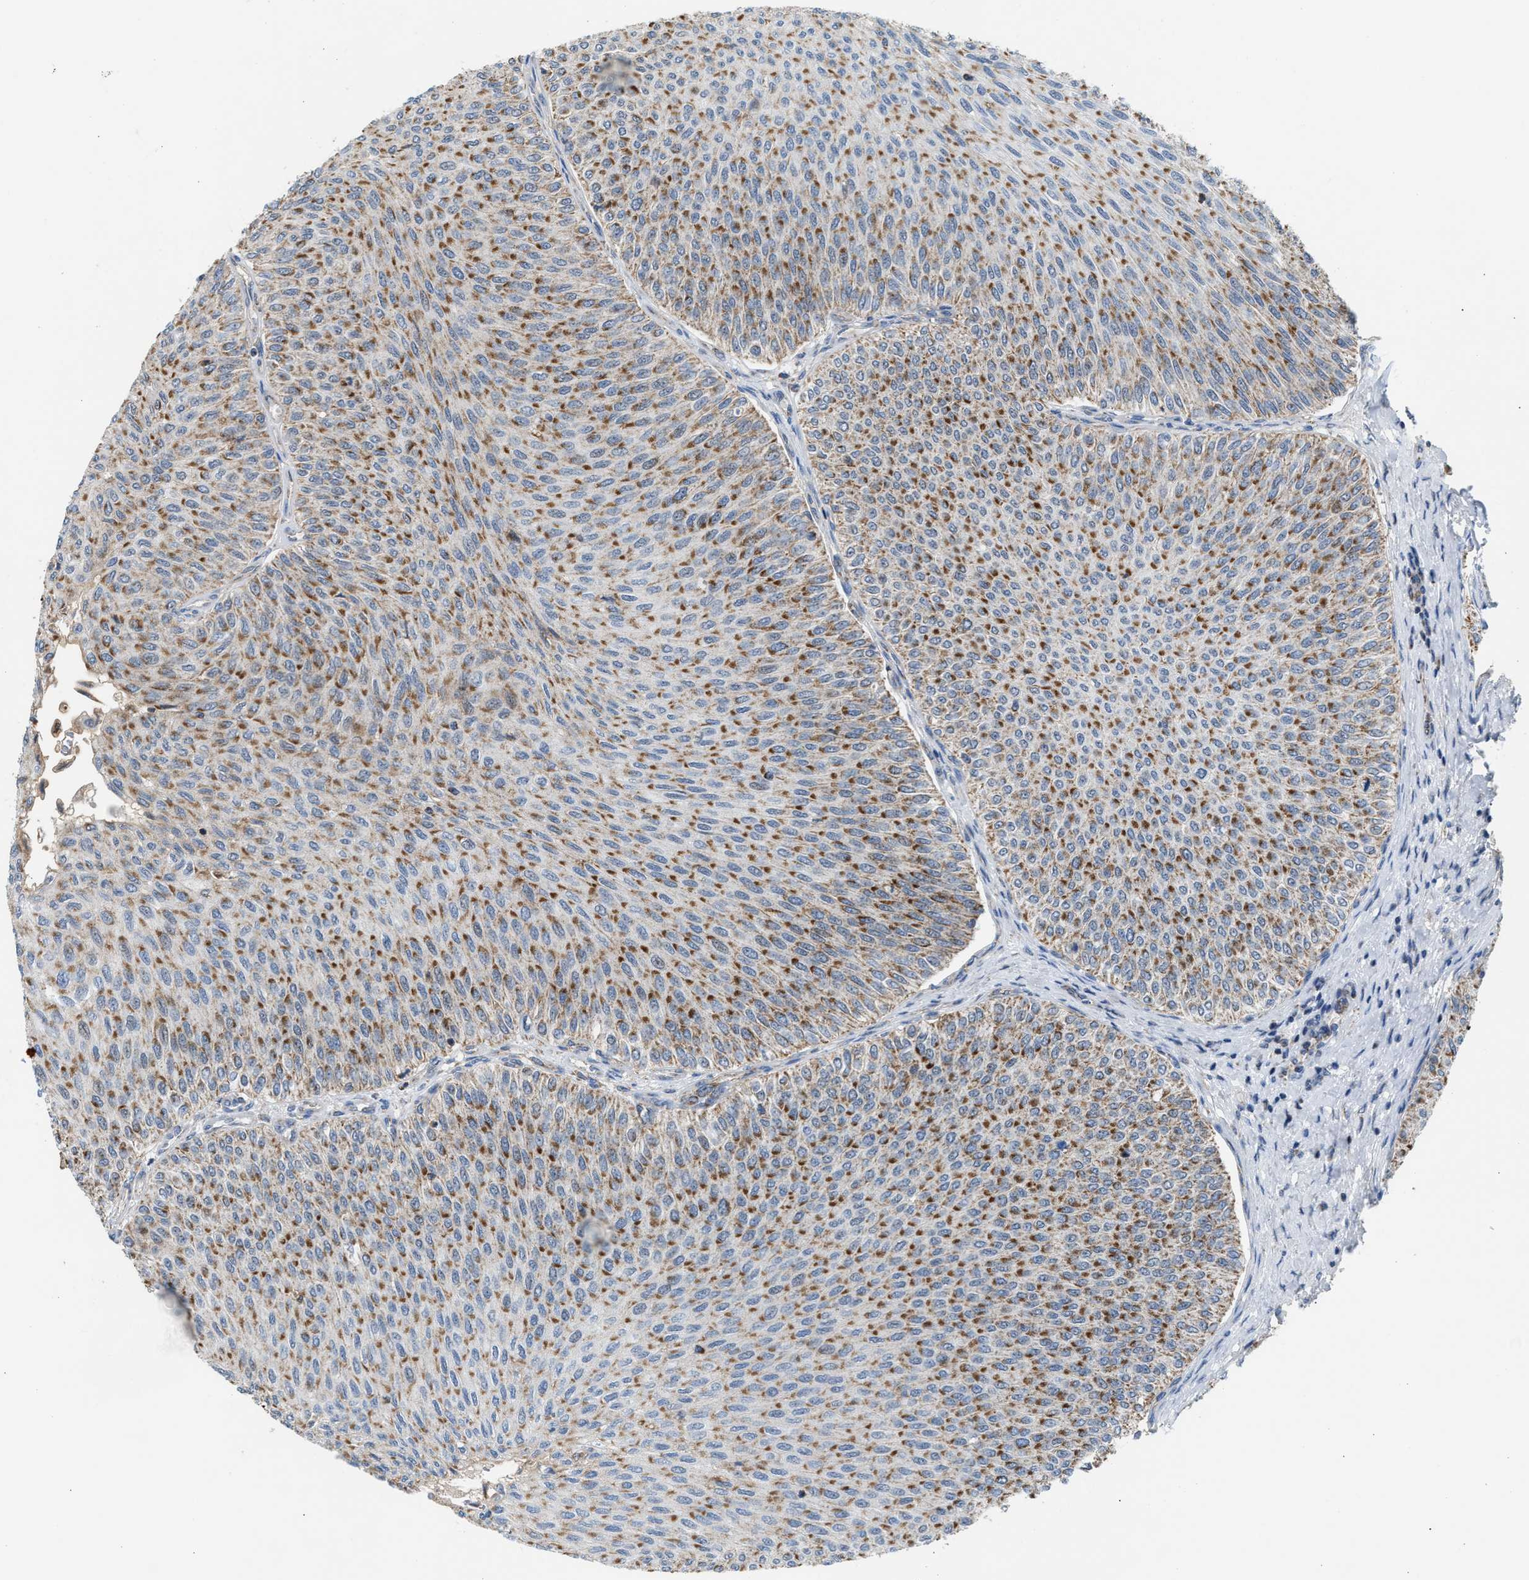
{"staining": {"intensity": "moderate", "quantity": ">75%", "location": "cytoplasmic/membranous"}, "tissue": "urothelial cancer", "cell_type": "Tumor cells", "image_type": "cancer", "snomed": [{"axis": "morphology", "description": "Urothelial carcinoma, Low grade"}, {"axis": "topography", "description": "Urinary bladder"}], "caption": "Urothelial cancer was stained to show a protein in brown. There is medium levels of moderate cytoplasmic/membranous positivity in approximately >75% of tumor cells.", "gene": "PMPCA", "patient": {"sex": "male", "age": 78}}